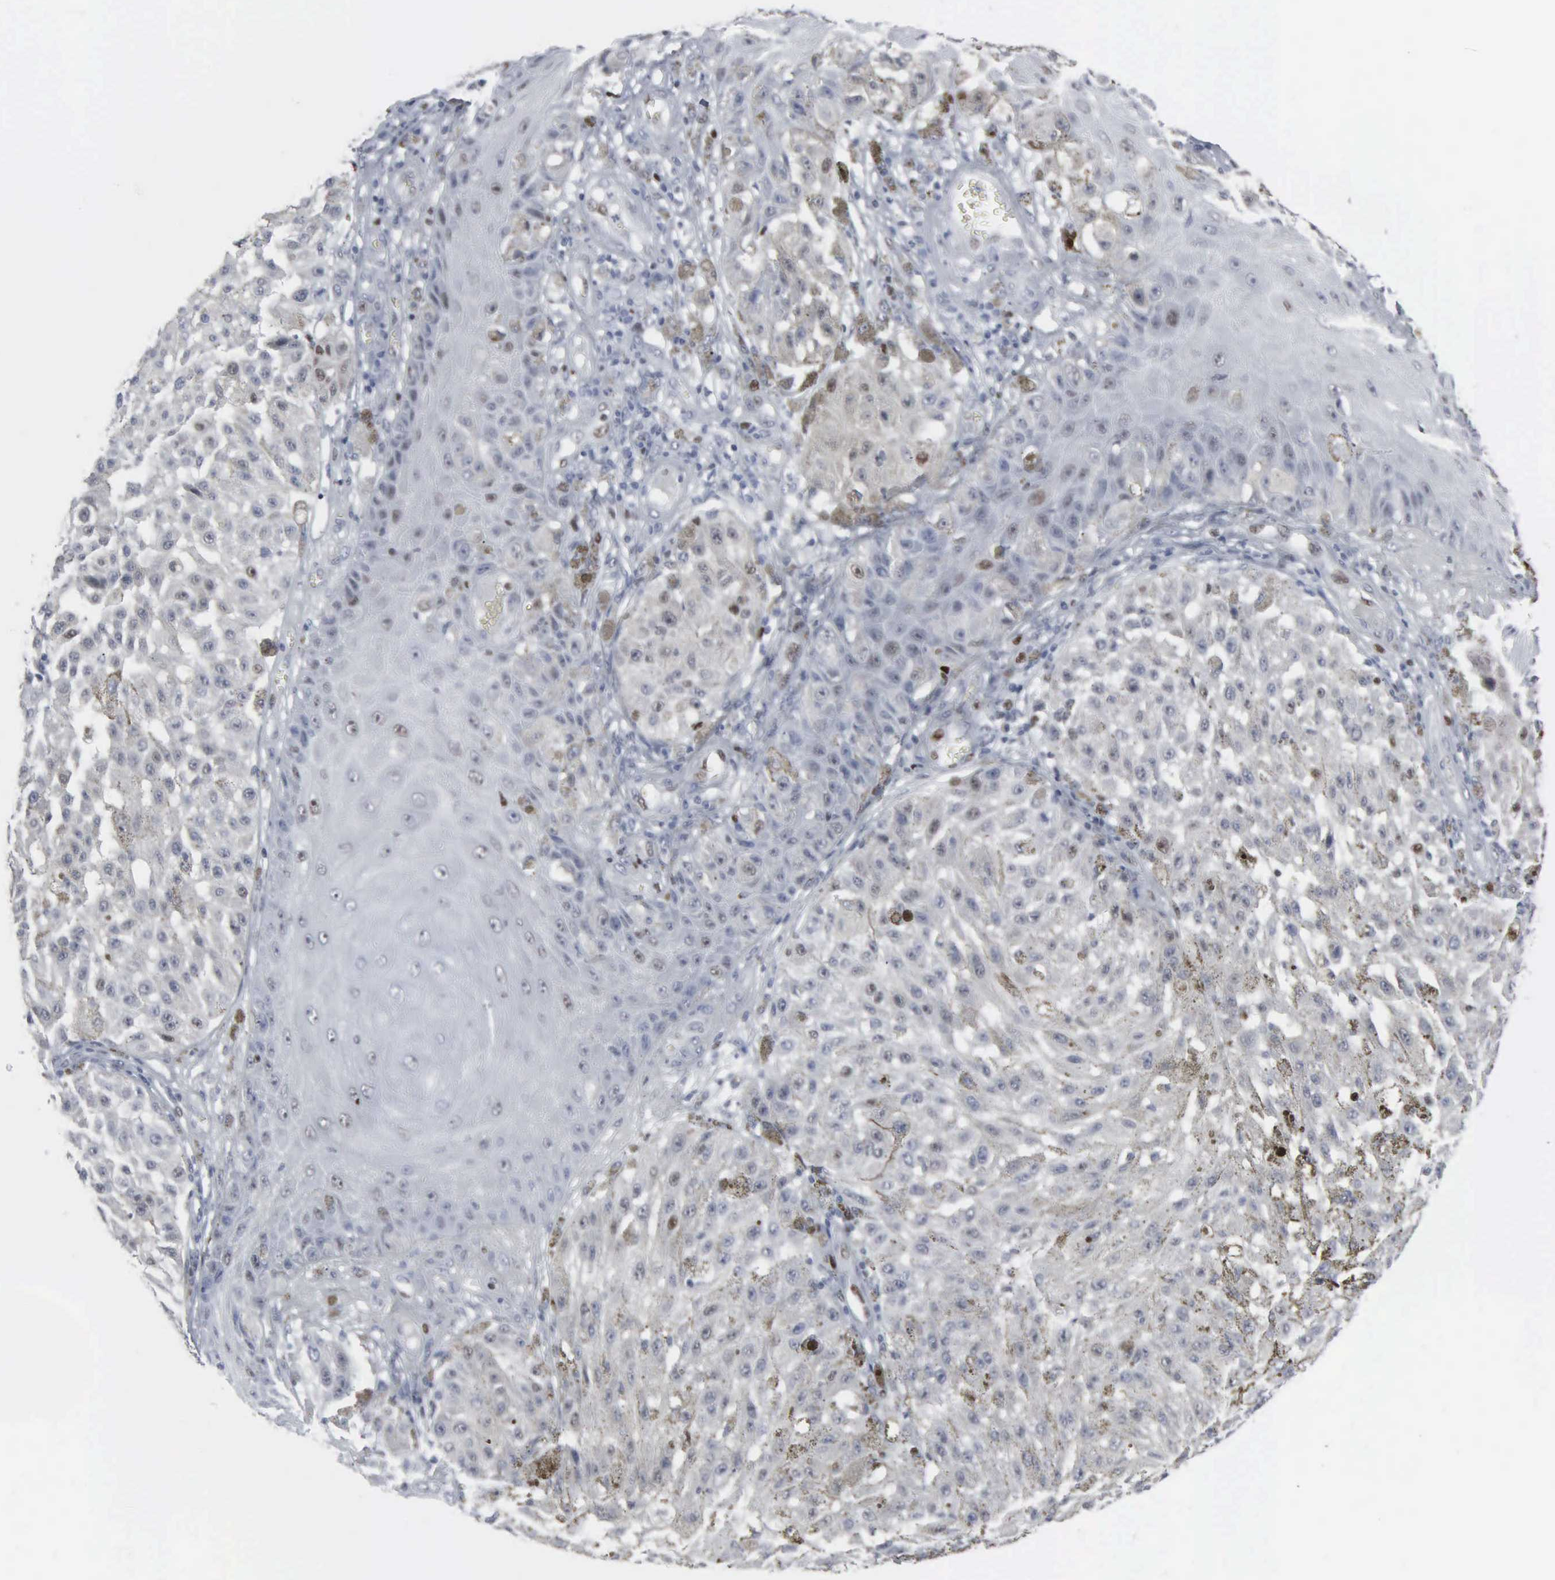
{"staining": {"intensity": "moderate", "quantity": "<25%", "location": "cytoplasmic/membranous,nuclear"}, "tissue": "melanoma", "cell_type": "Tumor cells", "image_type": "cancer", "snomed": [{"axis": "morphology", "description": "Malignant melanoma, NOS"}, {"axis": "topography", "description": "Skin"}], "caption": "A micrograph showing moderate cytoplasmic/membranous and nuclear staining in about <25% of tumor cells in melanoma, as visualized by brown immunohistochemical staining.", "gene": "CCND3", "patient": {"sex": "female", "age": 64}}